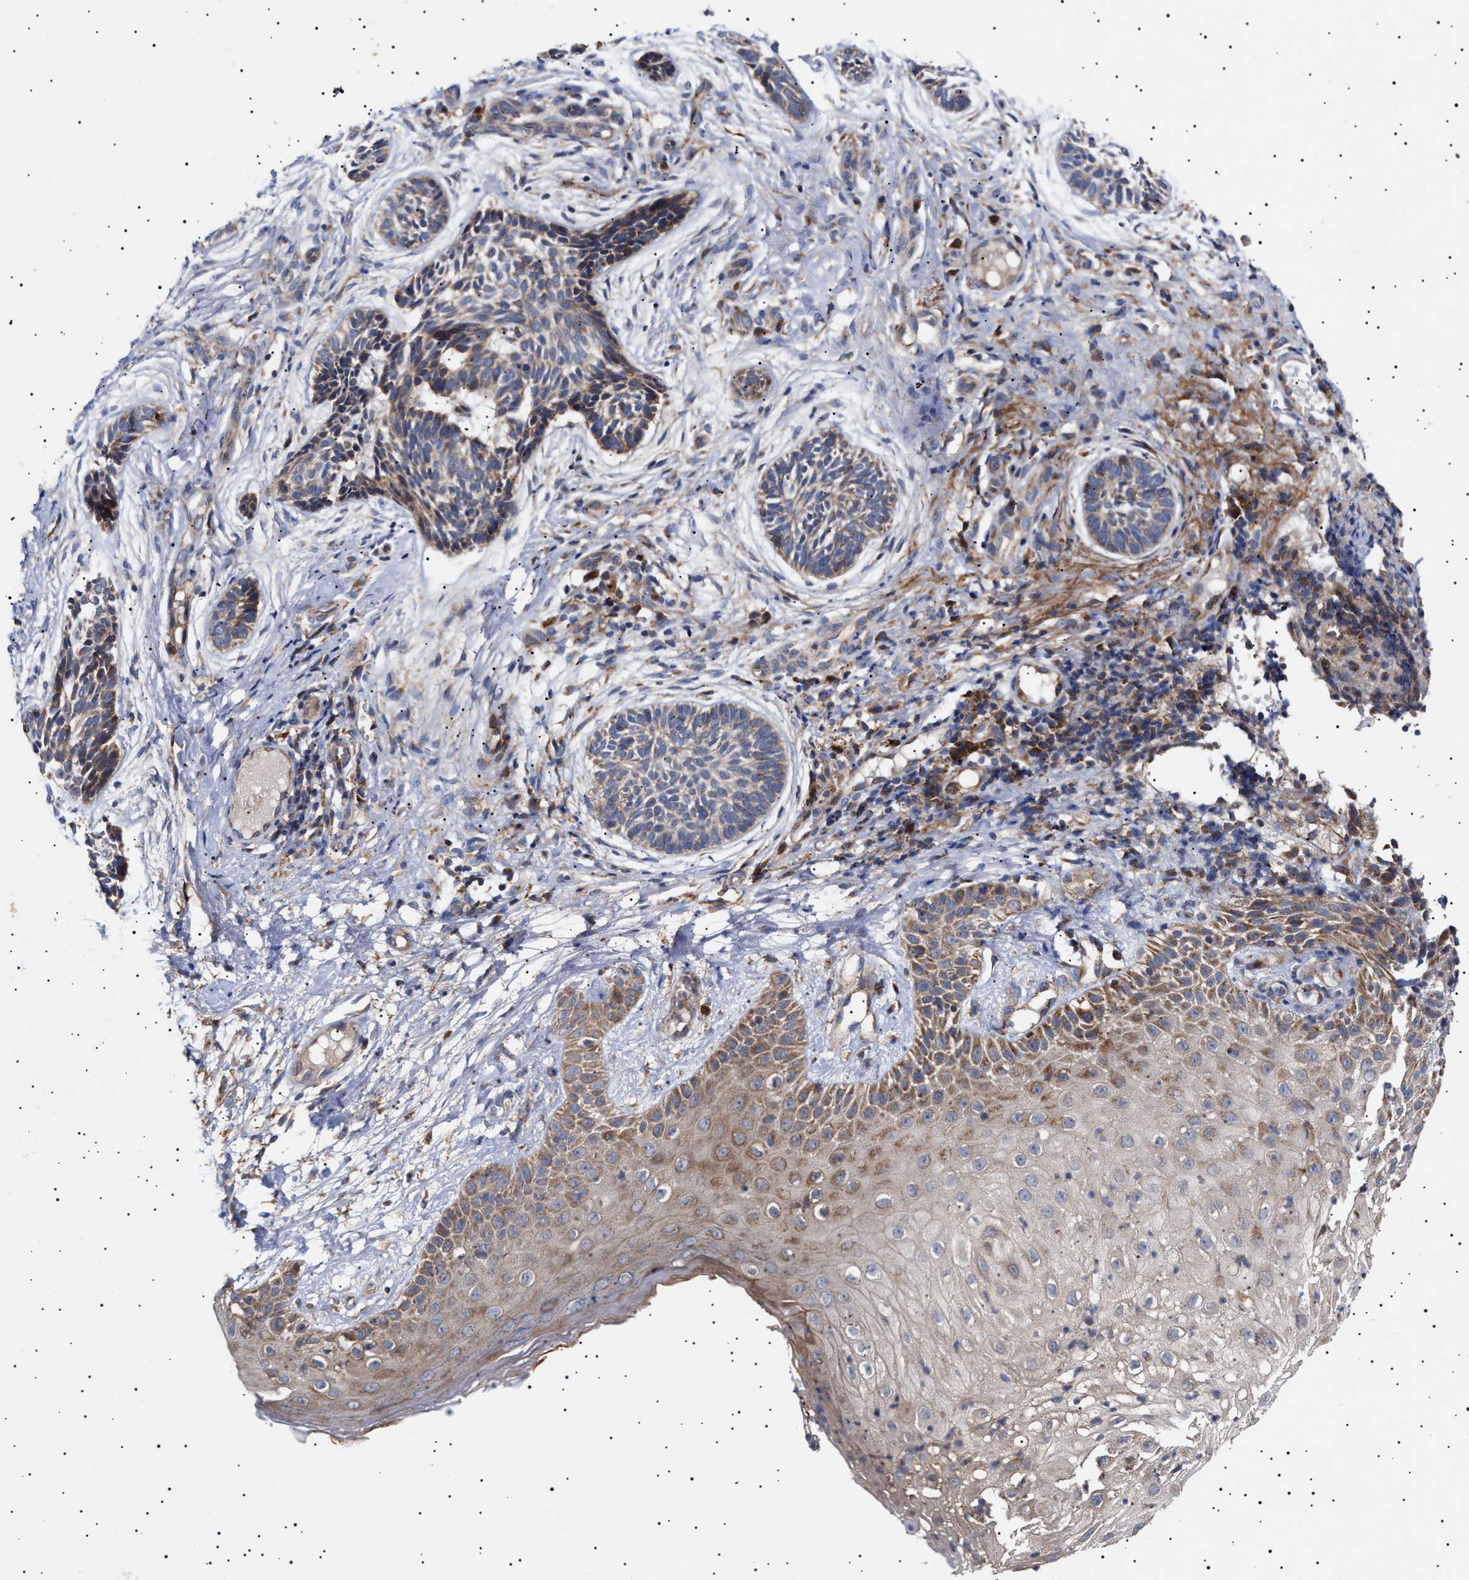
{"staining": {"intensity": "moderate", "quantity": "25%-75%", "location": "cytoplasmic/membranous"}, "tissue": "skin cancer", "cell_type": "Tumor cells", "image_type": "cancer", "snomed": [{"axis": "morphology", "description": "Normal tissue, NOS"}, {"axis": "morphology", "description": "Basal cell carcinoma"}, {"axis": "topography", "description": "Skin"}], "caption": "Moderate cytoplasmic/membranous staining is identified in about 25%-75% of tumor cells in basal cell carcinoma (skin).", "gene": "MRPL10", "patient": {"sex": "male", "age": 63}}